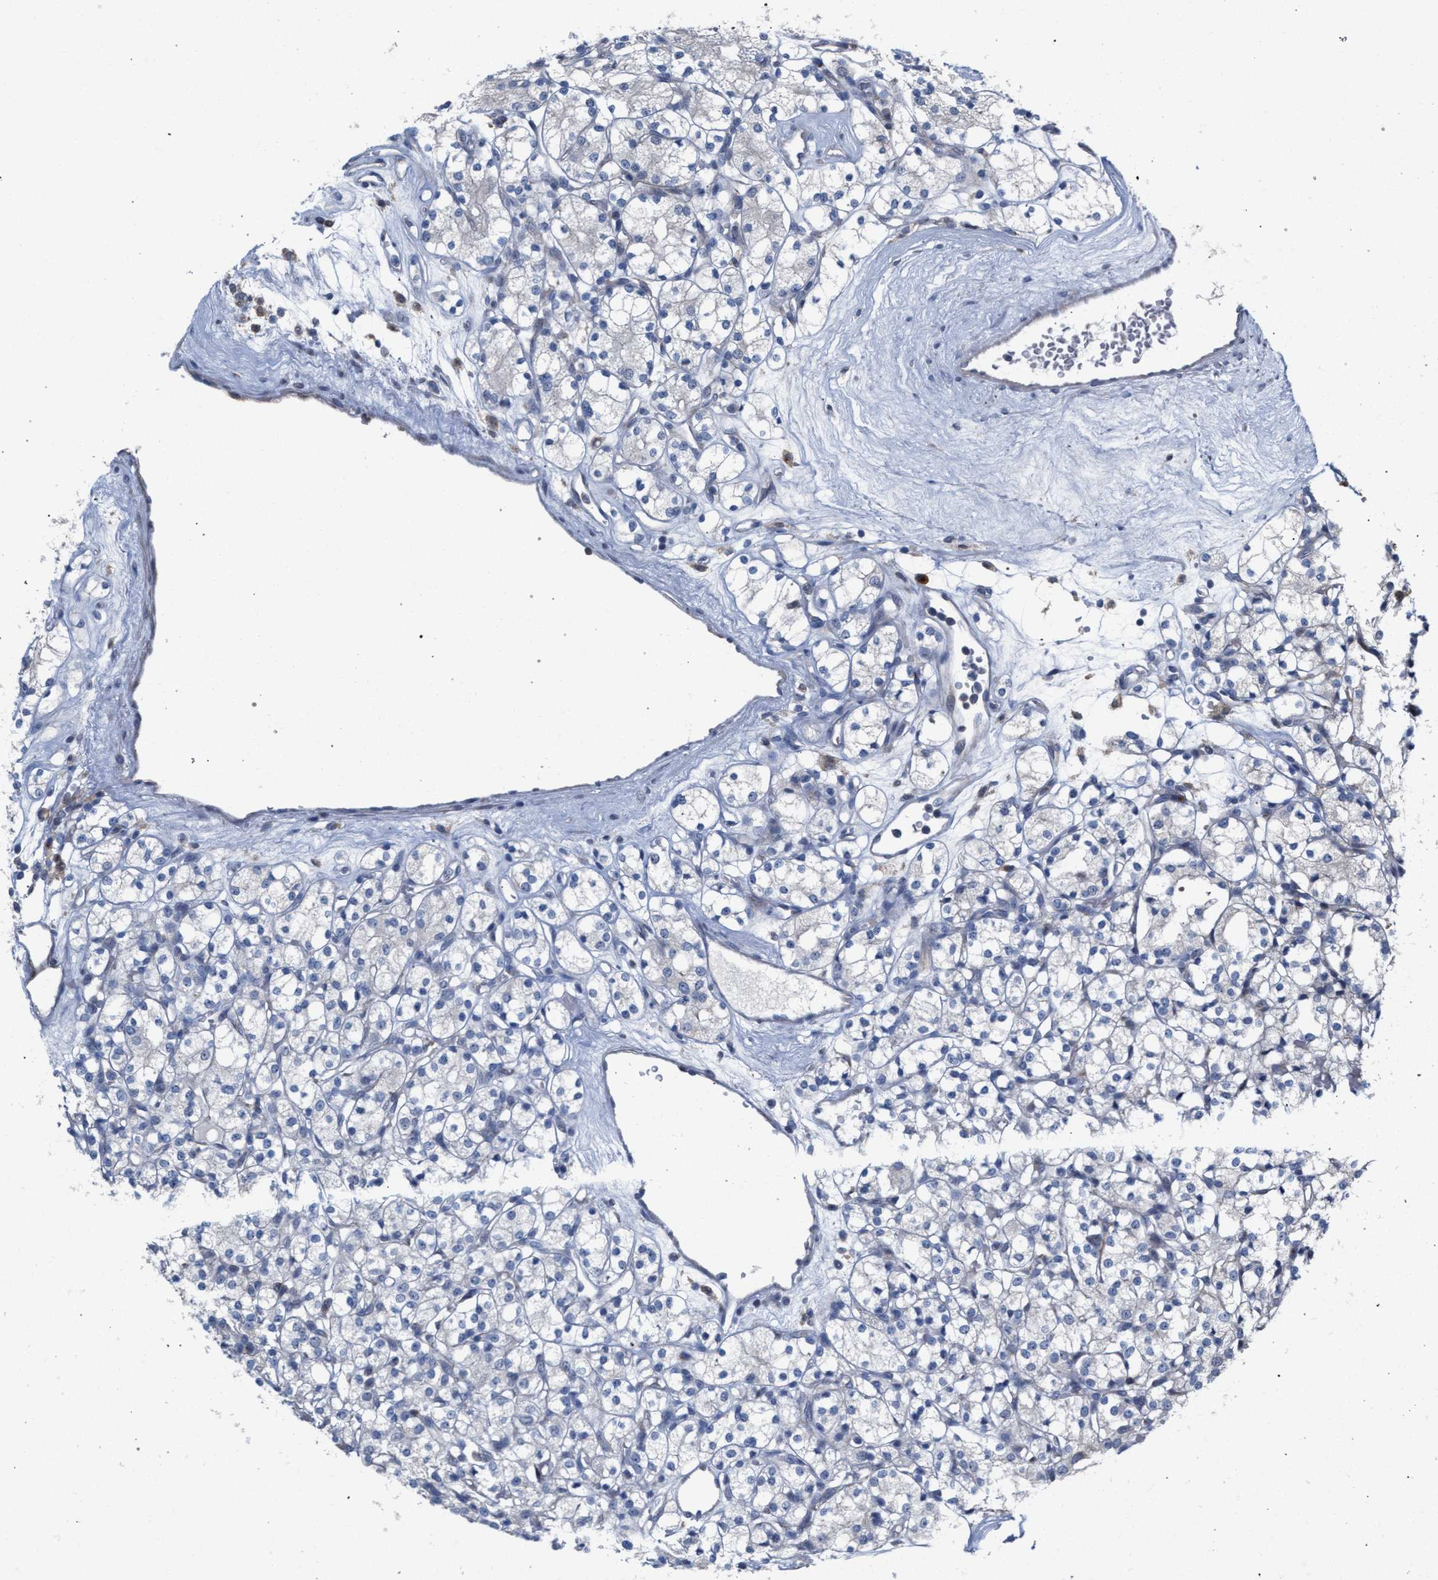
{"staining": {"intensity": "negative", "quantity": "none", "location": "none"}, "tissue": "renal cancer", "cell_type": "Tumor cells", "image_type": "cancer", "snomed": [{"axis": "morphology", "description": "Adenocarcinoma, NOS"}, {"axis": "topography", "description": "Kidney"}], "caption": "This is an immunohistochemistry (IHC) micrograph of adenocarcinoma (renal). There is no expression in tumor cells.", "gene": "RNF135", "patient": {"sex": "male", "age": 77}}